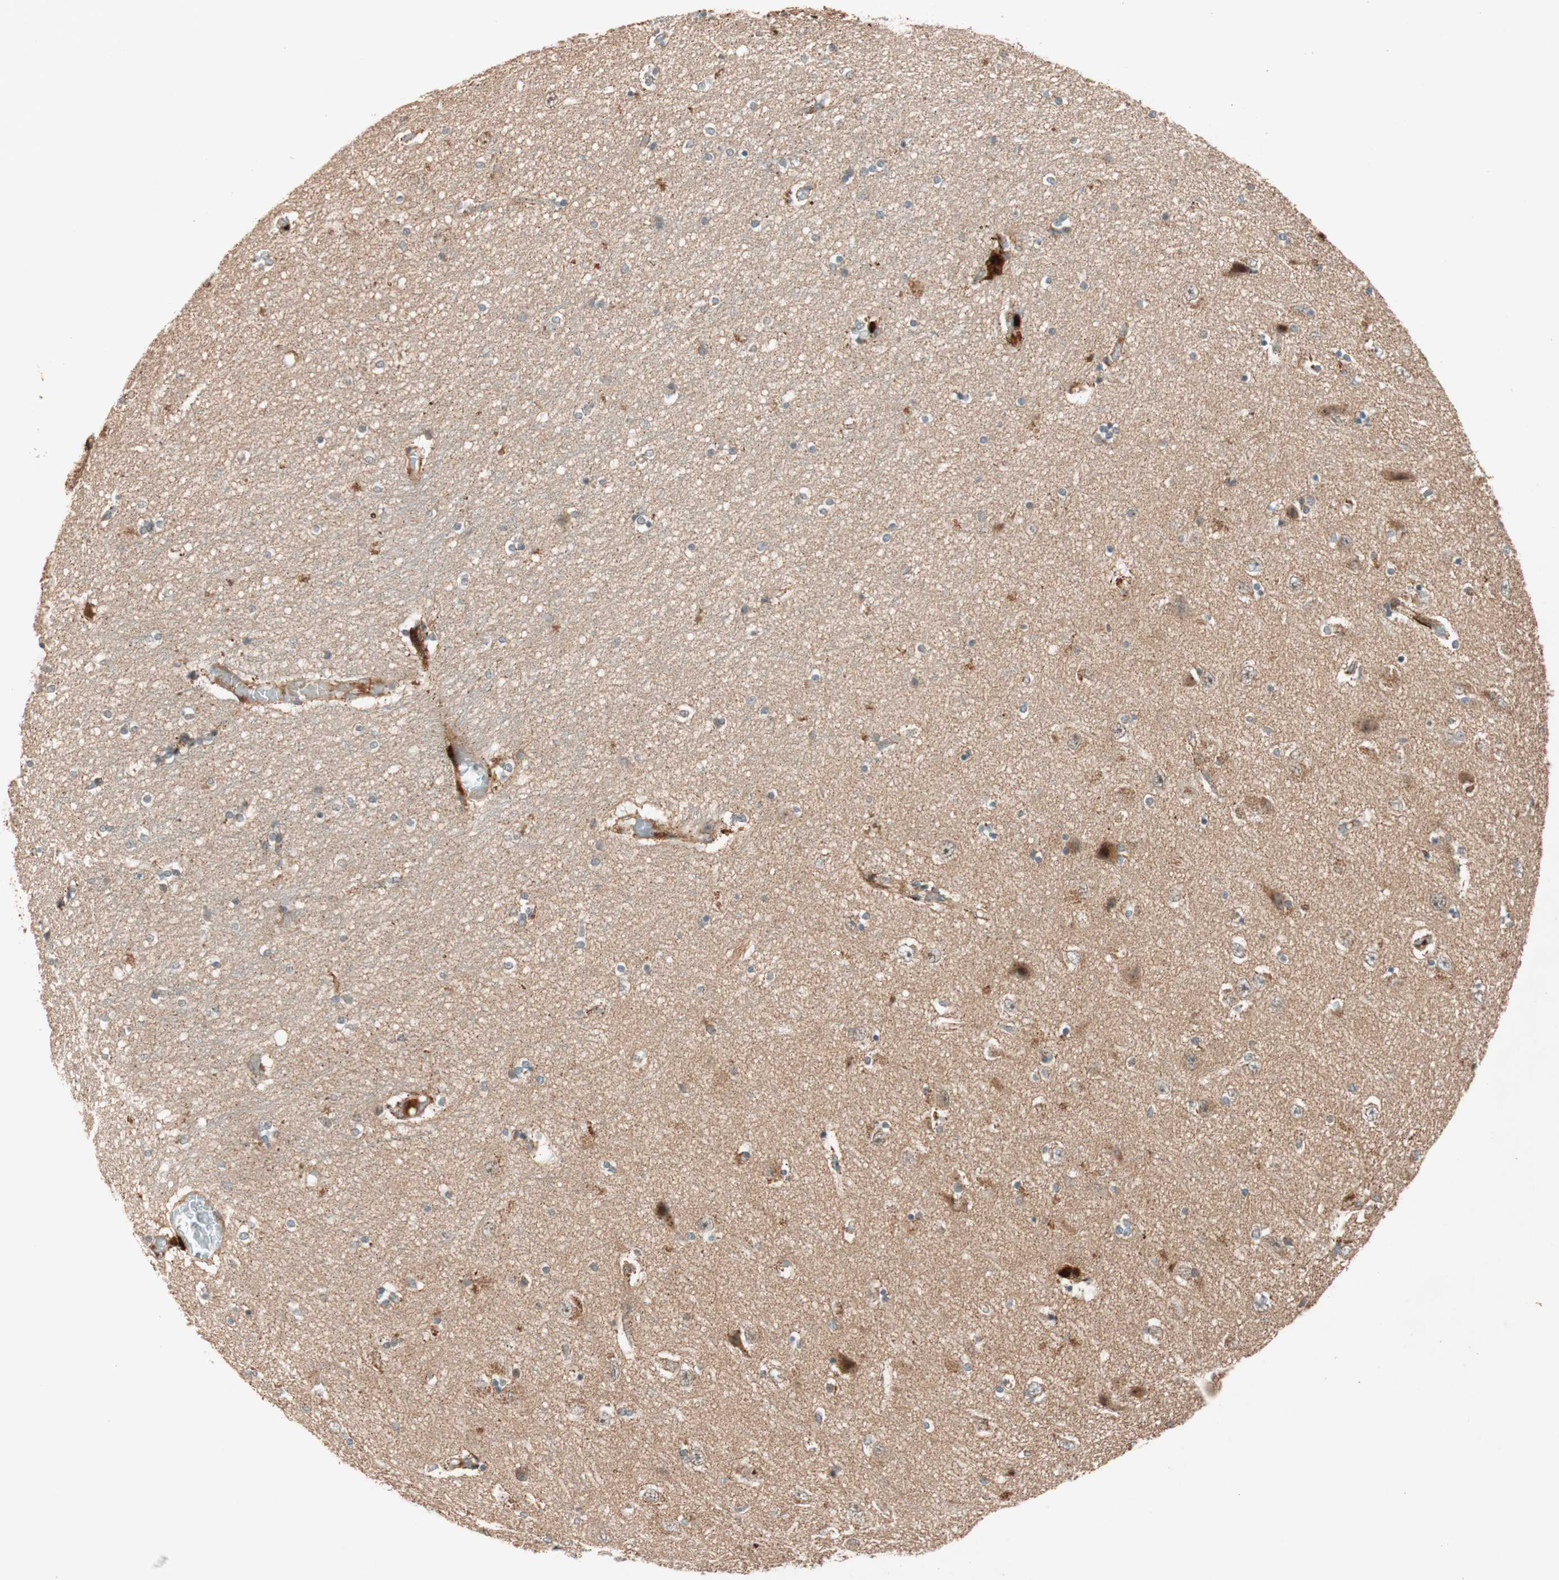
{"staining": {"intensity": "negative", "quantity": "none", "location": "none"}, "tissue": "hippocampus", "cell_type": "Glial cells", "image_type": "normal", "snomed": [{"axis": "morphology", "description": "Normal tissue, NOS"}, {"axis": "topography", "description": "Hippocampus"}], "caption": "High magnification brightfield microscopy of unremarkable hippocampus stained with DAB (brown) and counterstained with hematoxylin (blue): glial cells show no significant positivity. (DAB (3,3'-diaminobenzidine) IHC, high magnification).", "gene": "EPHA6", "patient": {"sex": "female", "age": 54}}